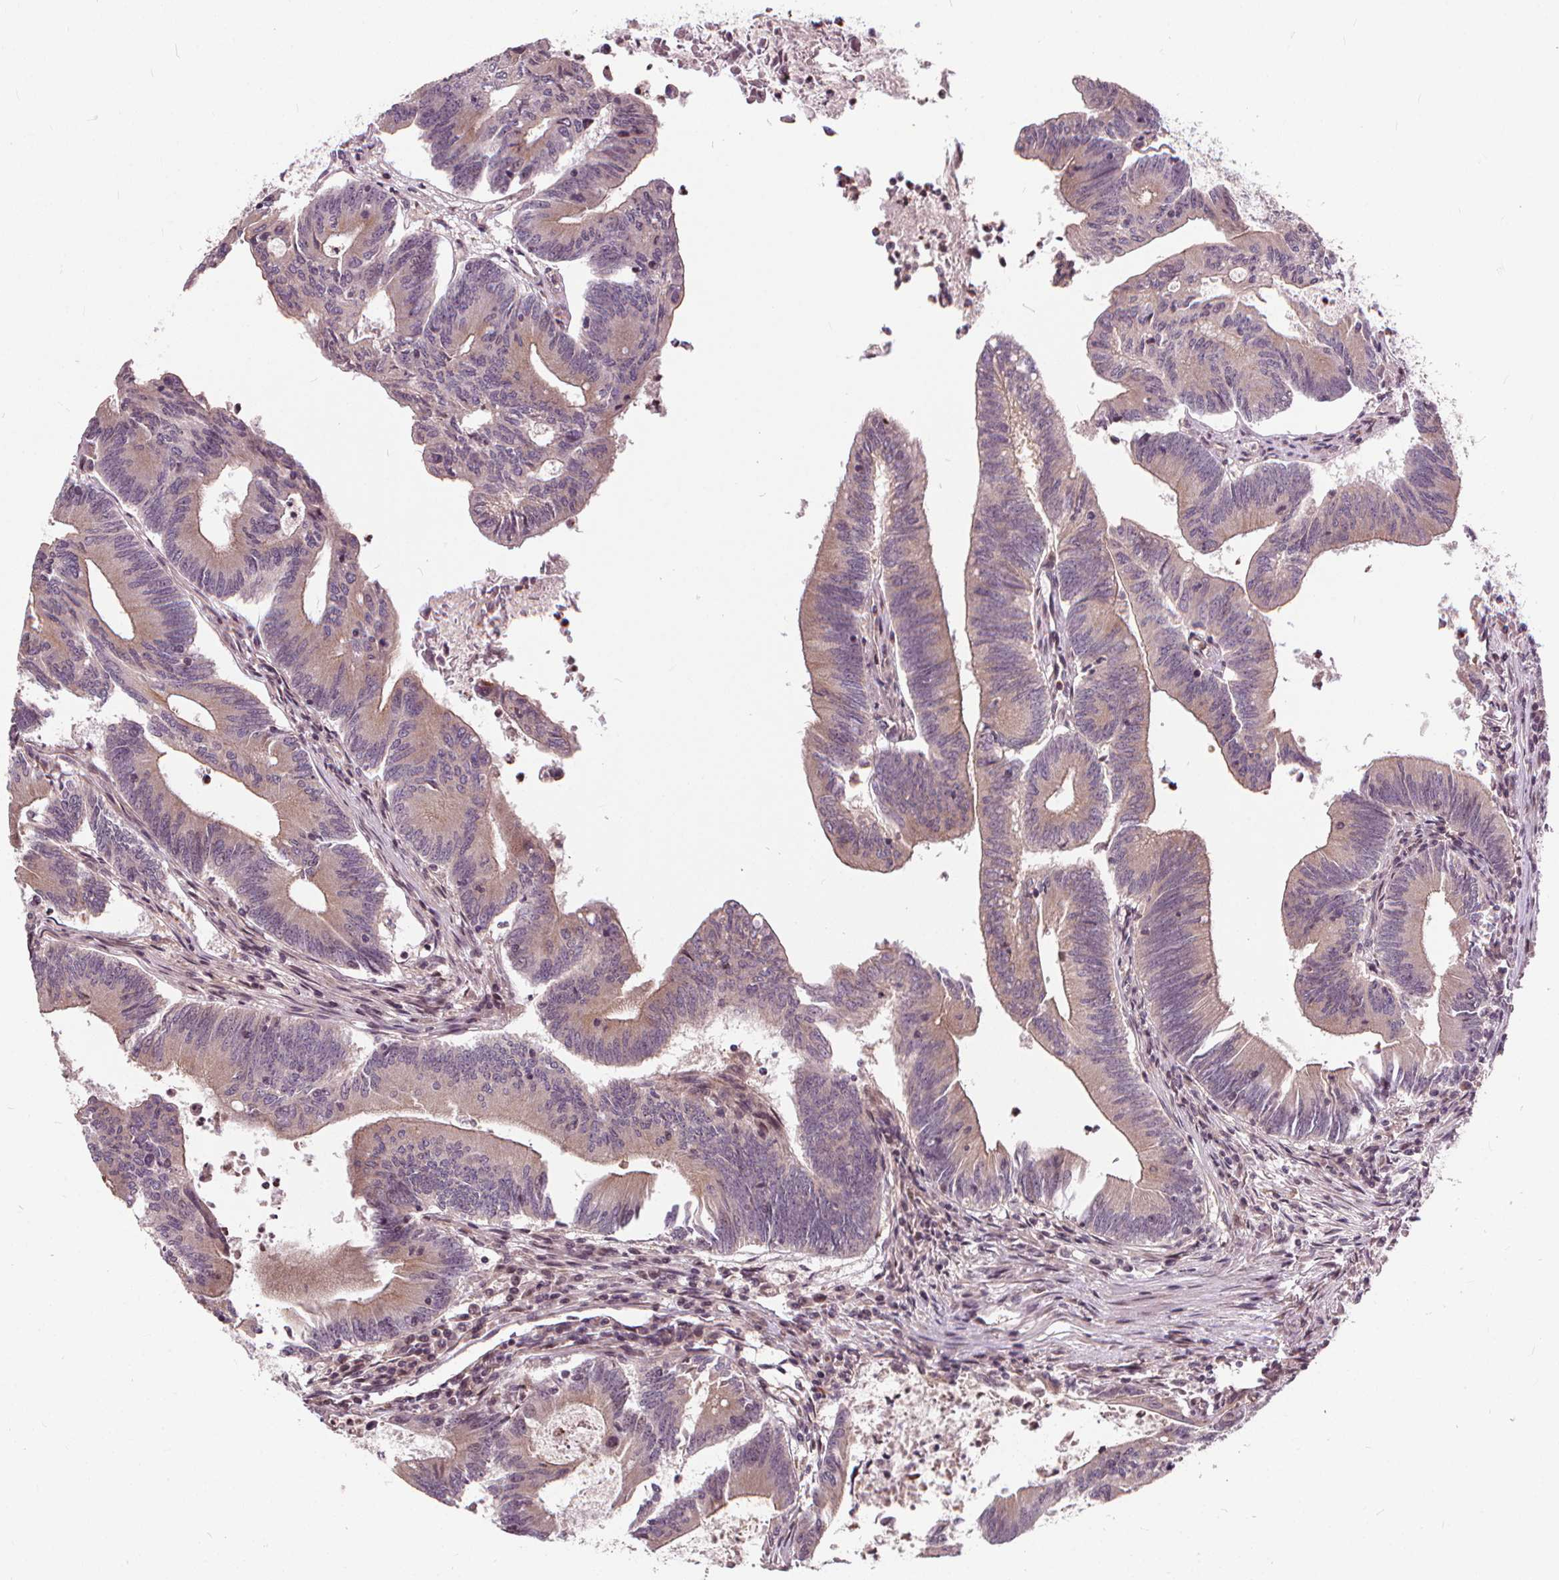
{"staining": {"intensity": "weak", "quantity": ">75%", "location": "cytoplasmic/membranous"}, "tissue": "colorectal cancer", "cell_type": "Tumor cells", "image_type": "cancer", "snomed": [{"axis": "morphology", "description": "Adenocarcinoma, NOS"}, {"axis": "topography", "description": "Colon"}], "caption": "Protein staining of colorectal cancer (adenocarcinoma) tissue shows weak cytoplasmic/membranous staining in about >75% of tumor cells.", "gene": "INPP5E", "patient": {"sex": "female", "age": 70}}